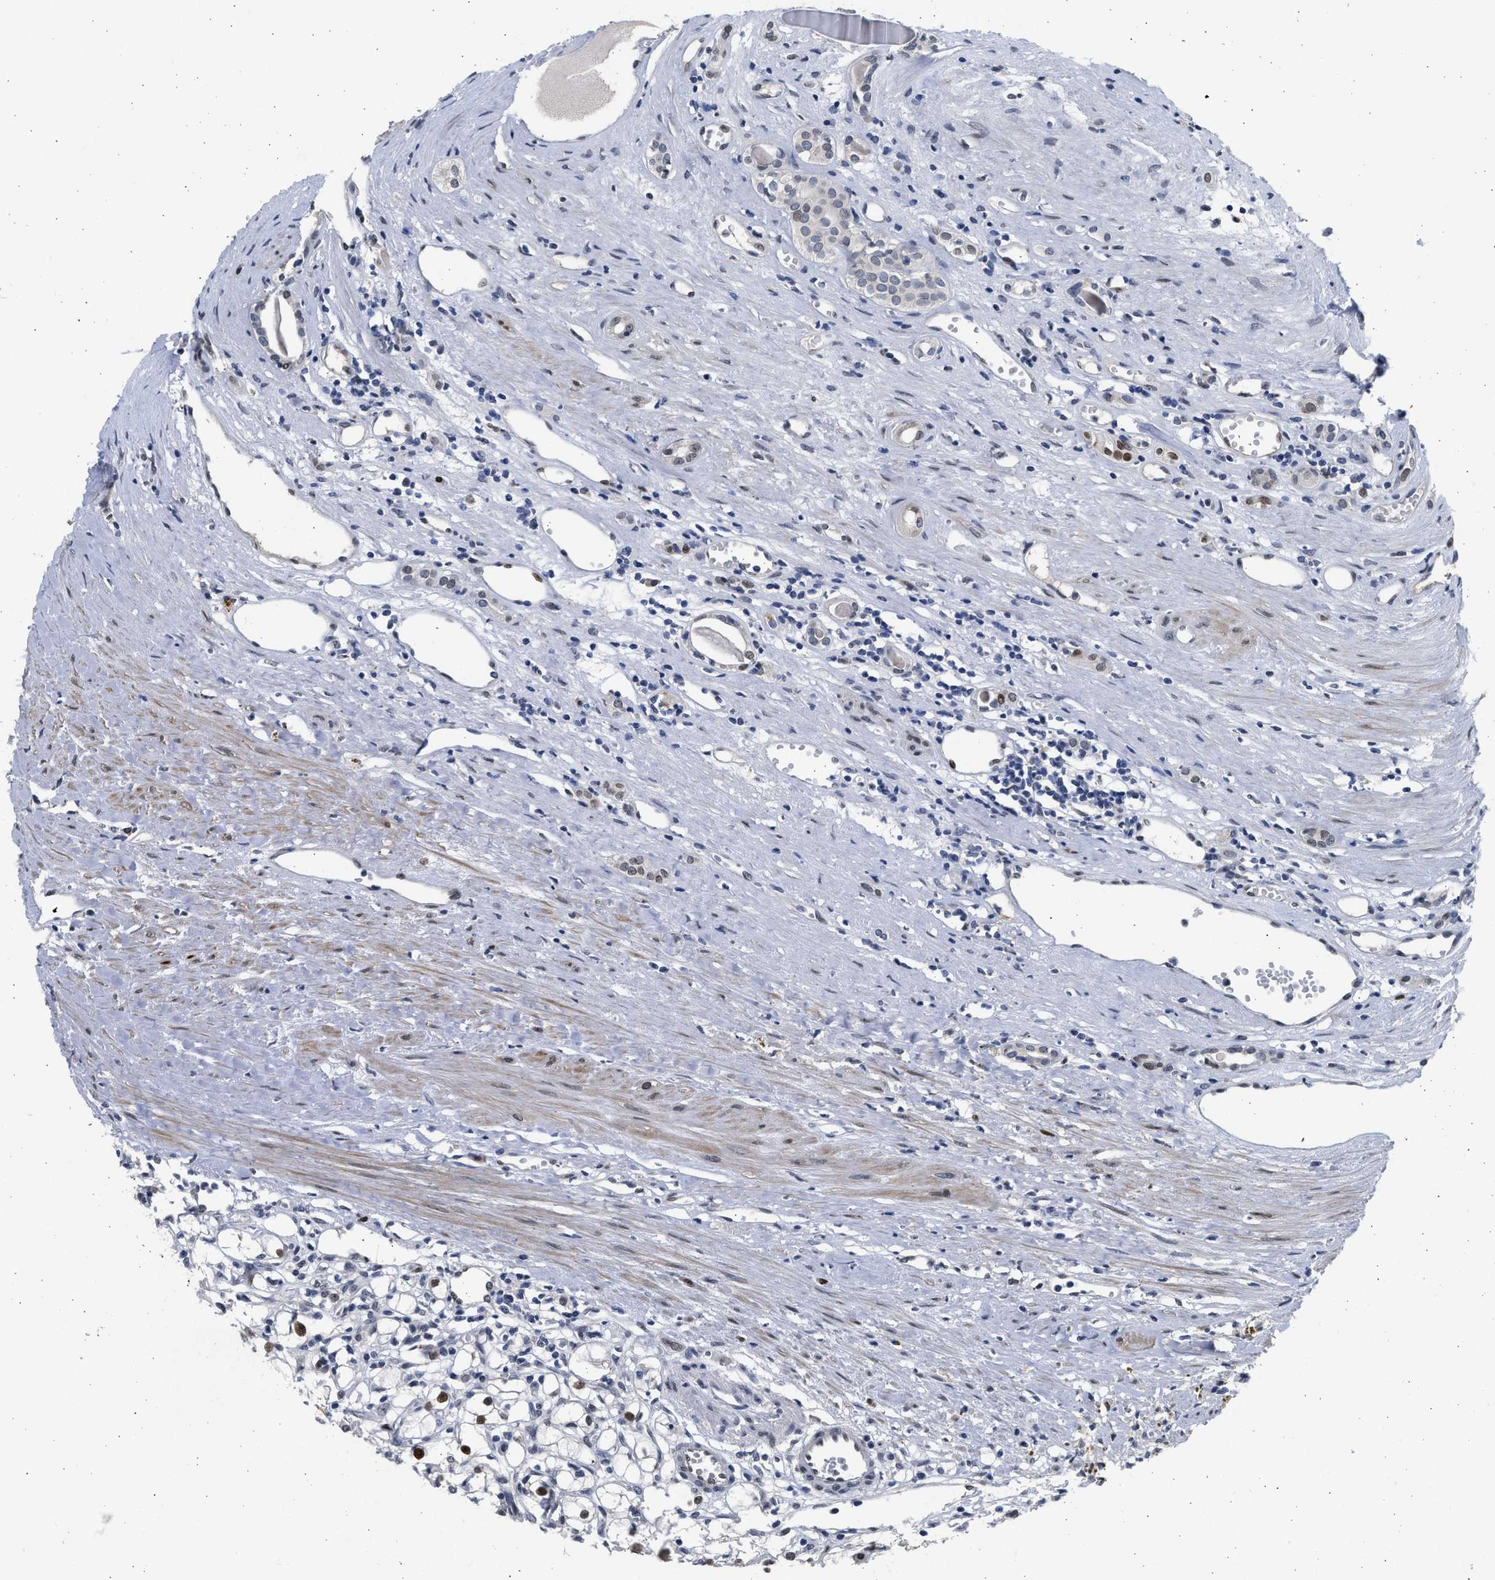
{"staining": {"intensity": "moderate", "quantity": "25%-75%", "location": "nuclear"}, "tissue": "renal cancer", "cell_type": "Tumor cells", "image_type": "cancer", "snomed": [{"axis": "morphology", "description": "Adenocarcinoma, NOS"}, {"axis": "topography", "description": "Kidney"}], "caption": "Moderate nuclear expression for a protein is appreciated in about 25%-75% of tumor cells of adenocarcinoma (renal) using immunohistochemistry.", "gene": "HMGN3", "patient": {"sex": "male", "age": 56}}